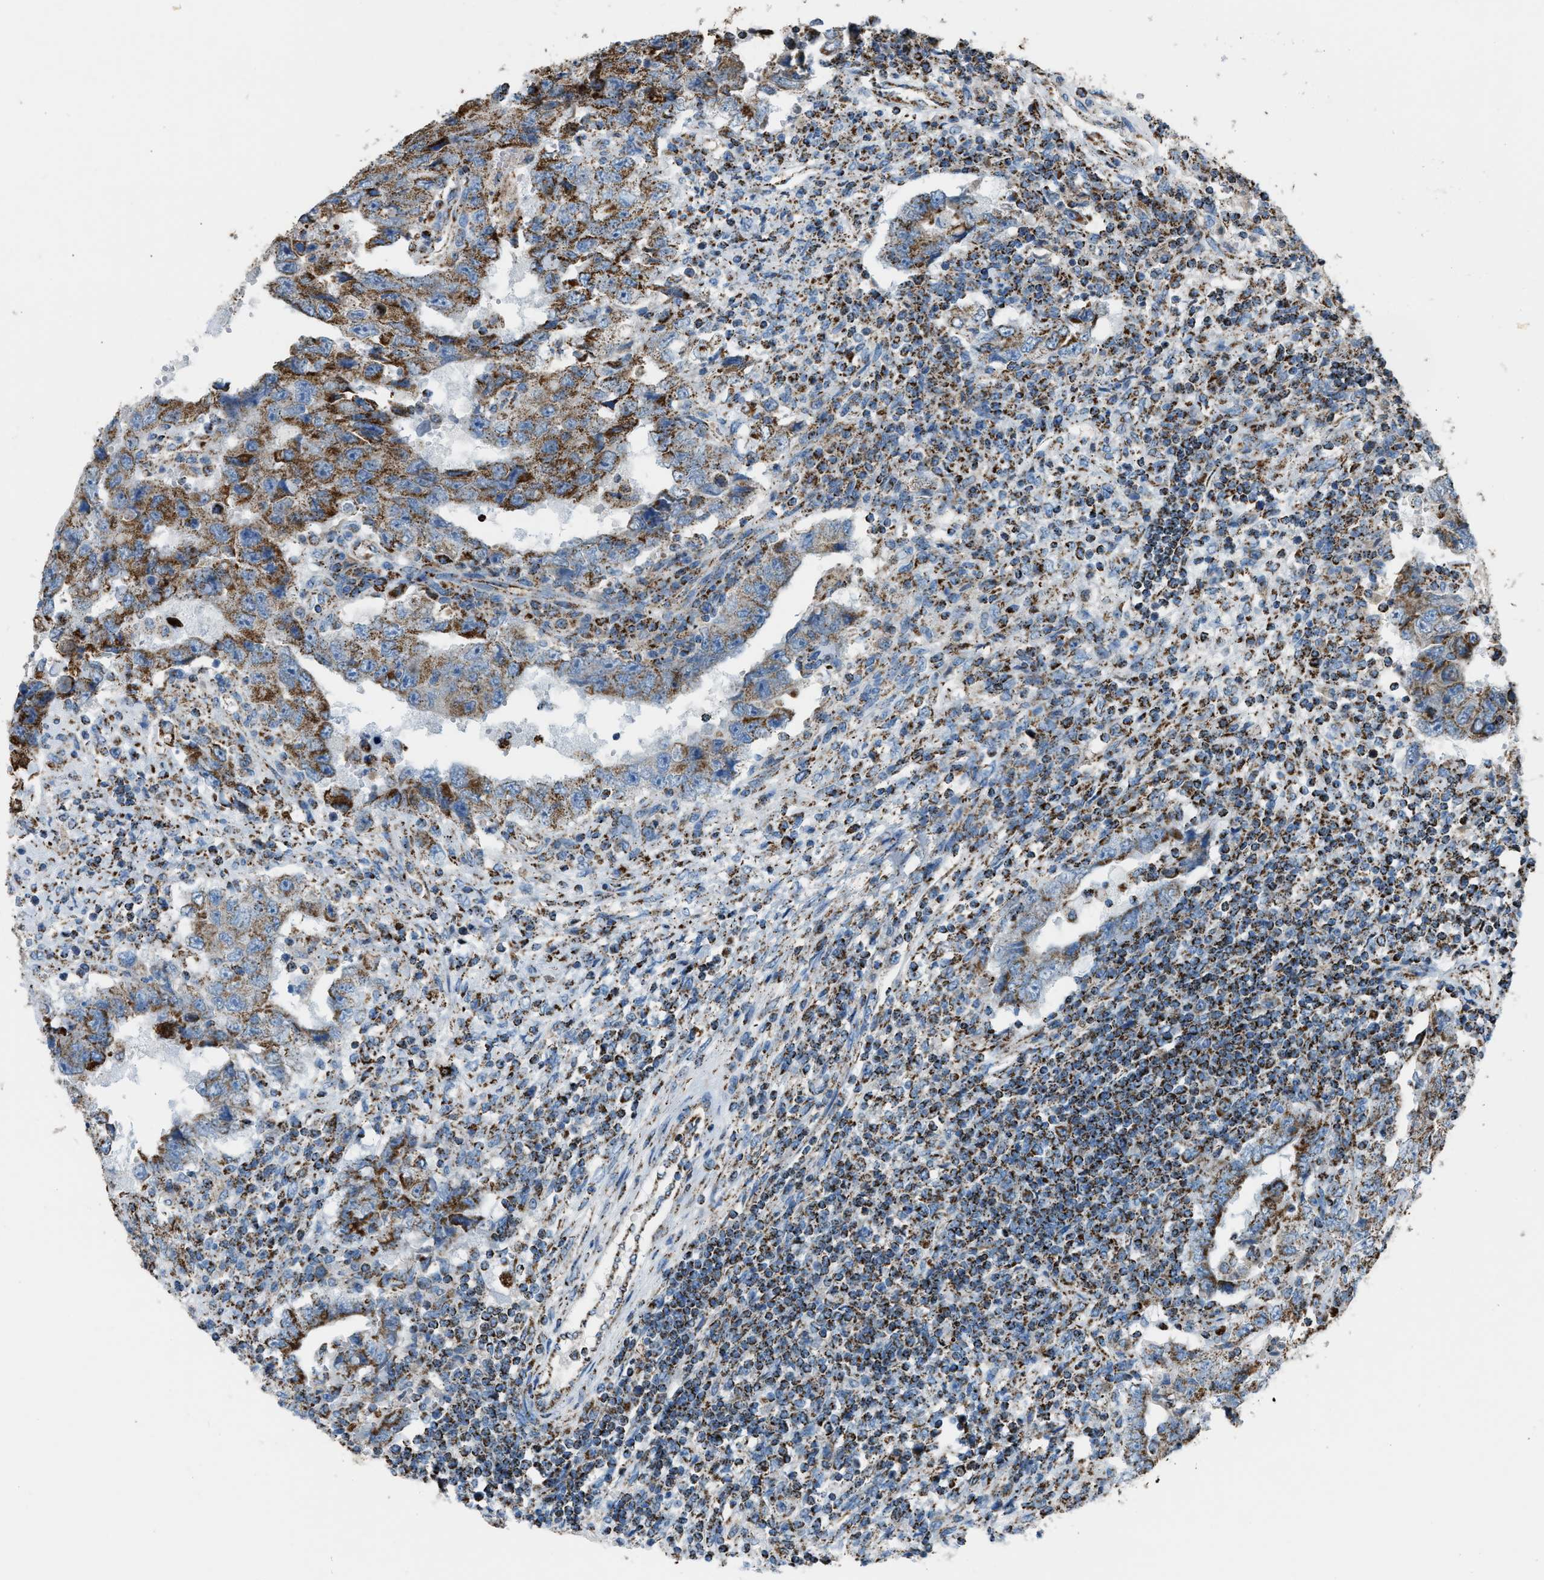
{"staining": {"intensity": "moderate", "quantity": ">75%", "location": "cytoplasmic/membranous"}, "tissue": "testis cancer", "cell_type": "Tumor cells", "image_type": "cancer", "snomed": [{"axis": "morphology", "description": "Carcinoma, Embryonal, NOS"}, {"axis": "topography", "description": "Testis"}], "caption": "This micrograph displays IHC staining of testis cancer, with medium moderate cytoplasmic/membranous staining in approximately >75% of tumor cells.", "gene": "MDH2", "patient": {"sex": "male", "age": 26}}